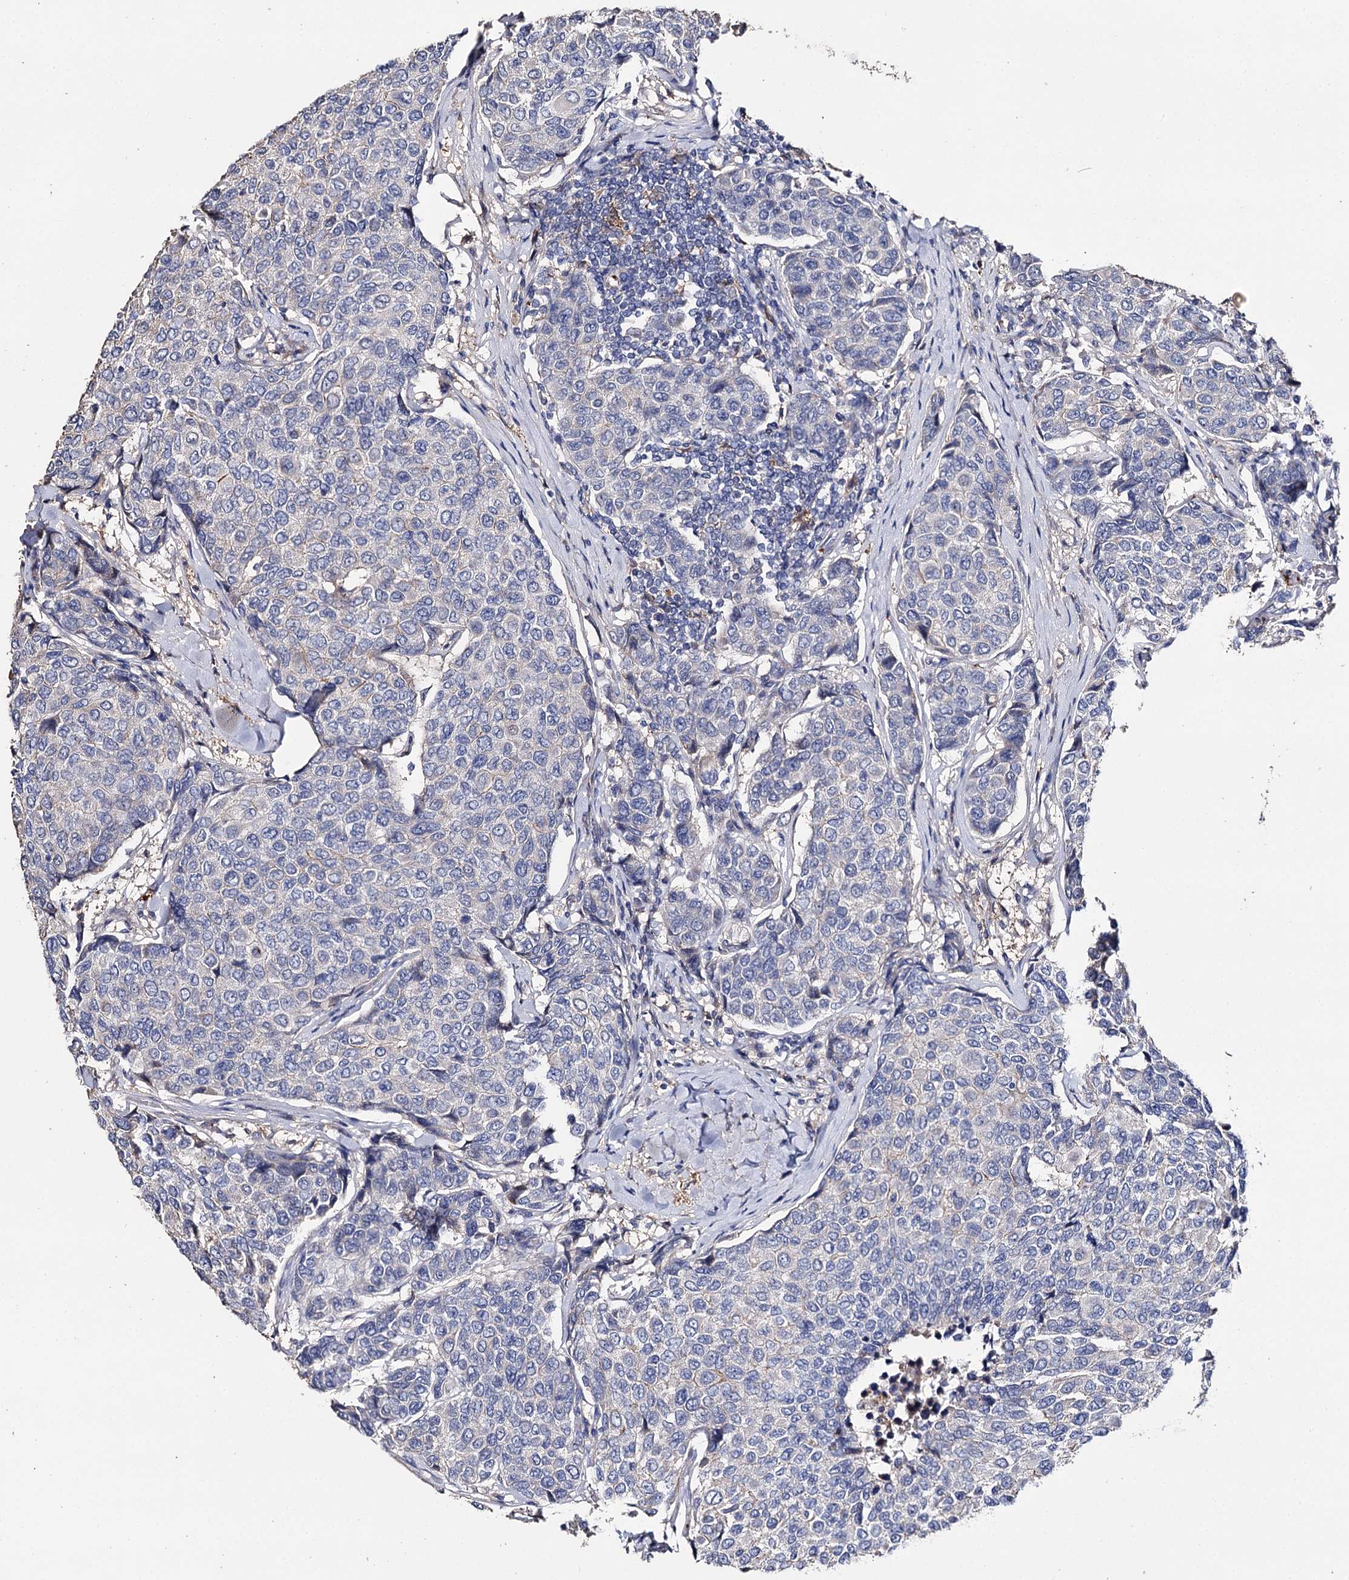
{"staining": {"intensity": "negative", "quantity": "none", "location": "none"}, "tissue": "breast cancer", "cell_type": "Tumor cells", "image_type": "cancer", "snomed": [{"axis": "morphology", "description": "Duct carcinoma"}, {"axis": "topography", "description": "Breast"}], "caption": "Tumor cells show no significant staining in breast intraductal carcinoma.", "gene": "DNAH6", "patient": {"sex": "female", "age": 55}}